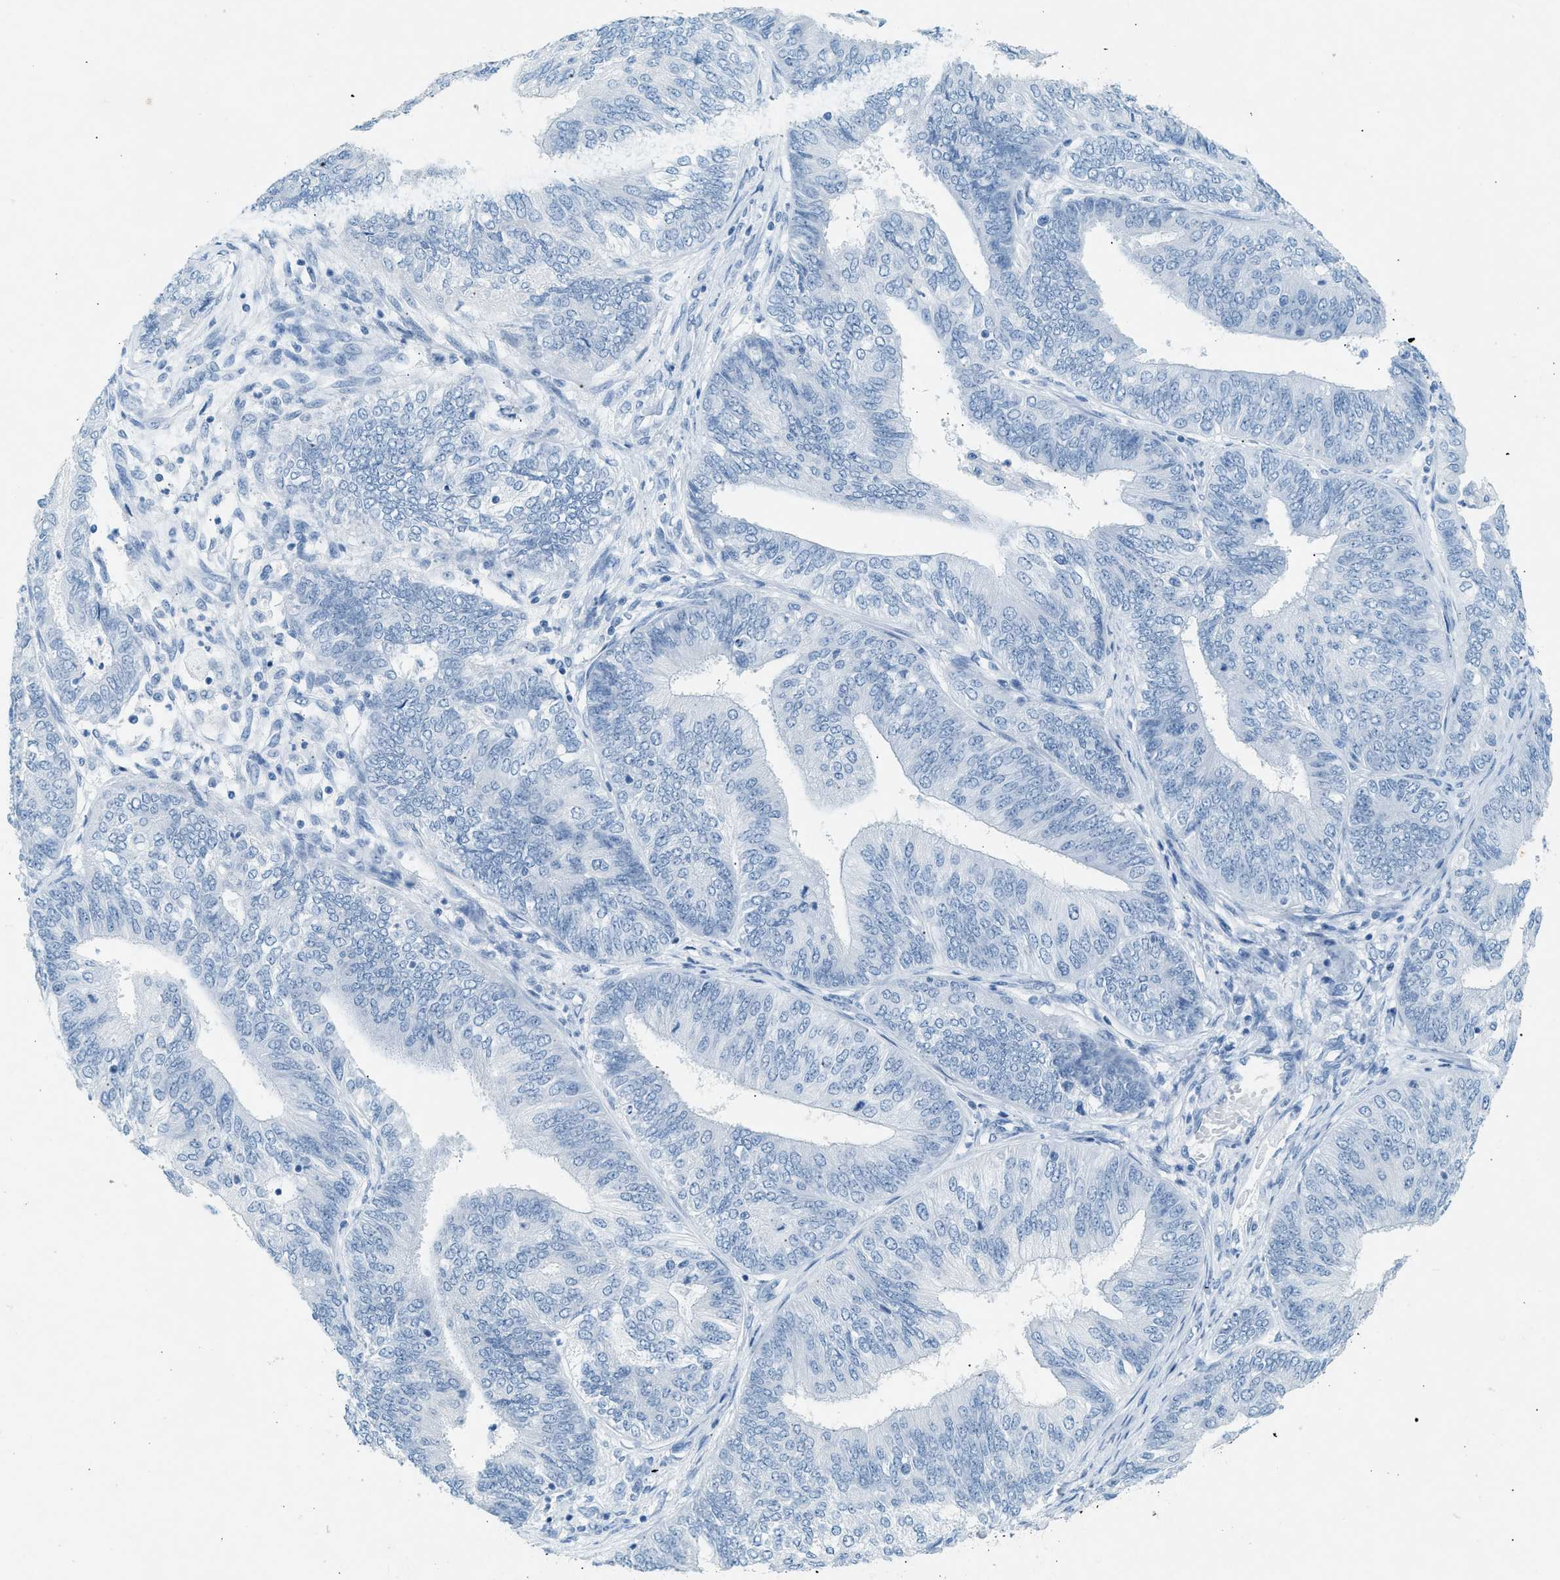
{"staining": {"intensity": "negative", "quantity": "none", "location": "none"}, "tissue": "endometrial cancer", "cell_type": "Tumor cells", "image_type": "cancer", "snomed": [{"axis": "morphology", "description": "Adenocarcinoma, NOS"}, {"axis": "topography", "description": "Endometrium"}], "caption": "Immunohistochemistry (IHC) histopathology image of endometrial cancer (adenocarcinoma) stained for a protein (brown), which exhibits no expression in tumor cells.", "gene": "HHATL", "patient": {"sex": "female", "age": 58}}